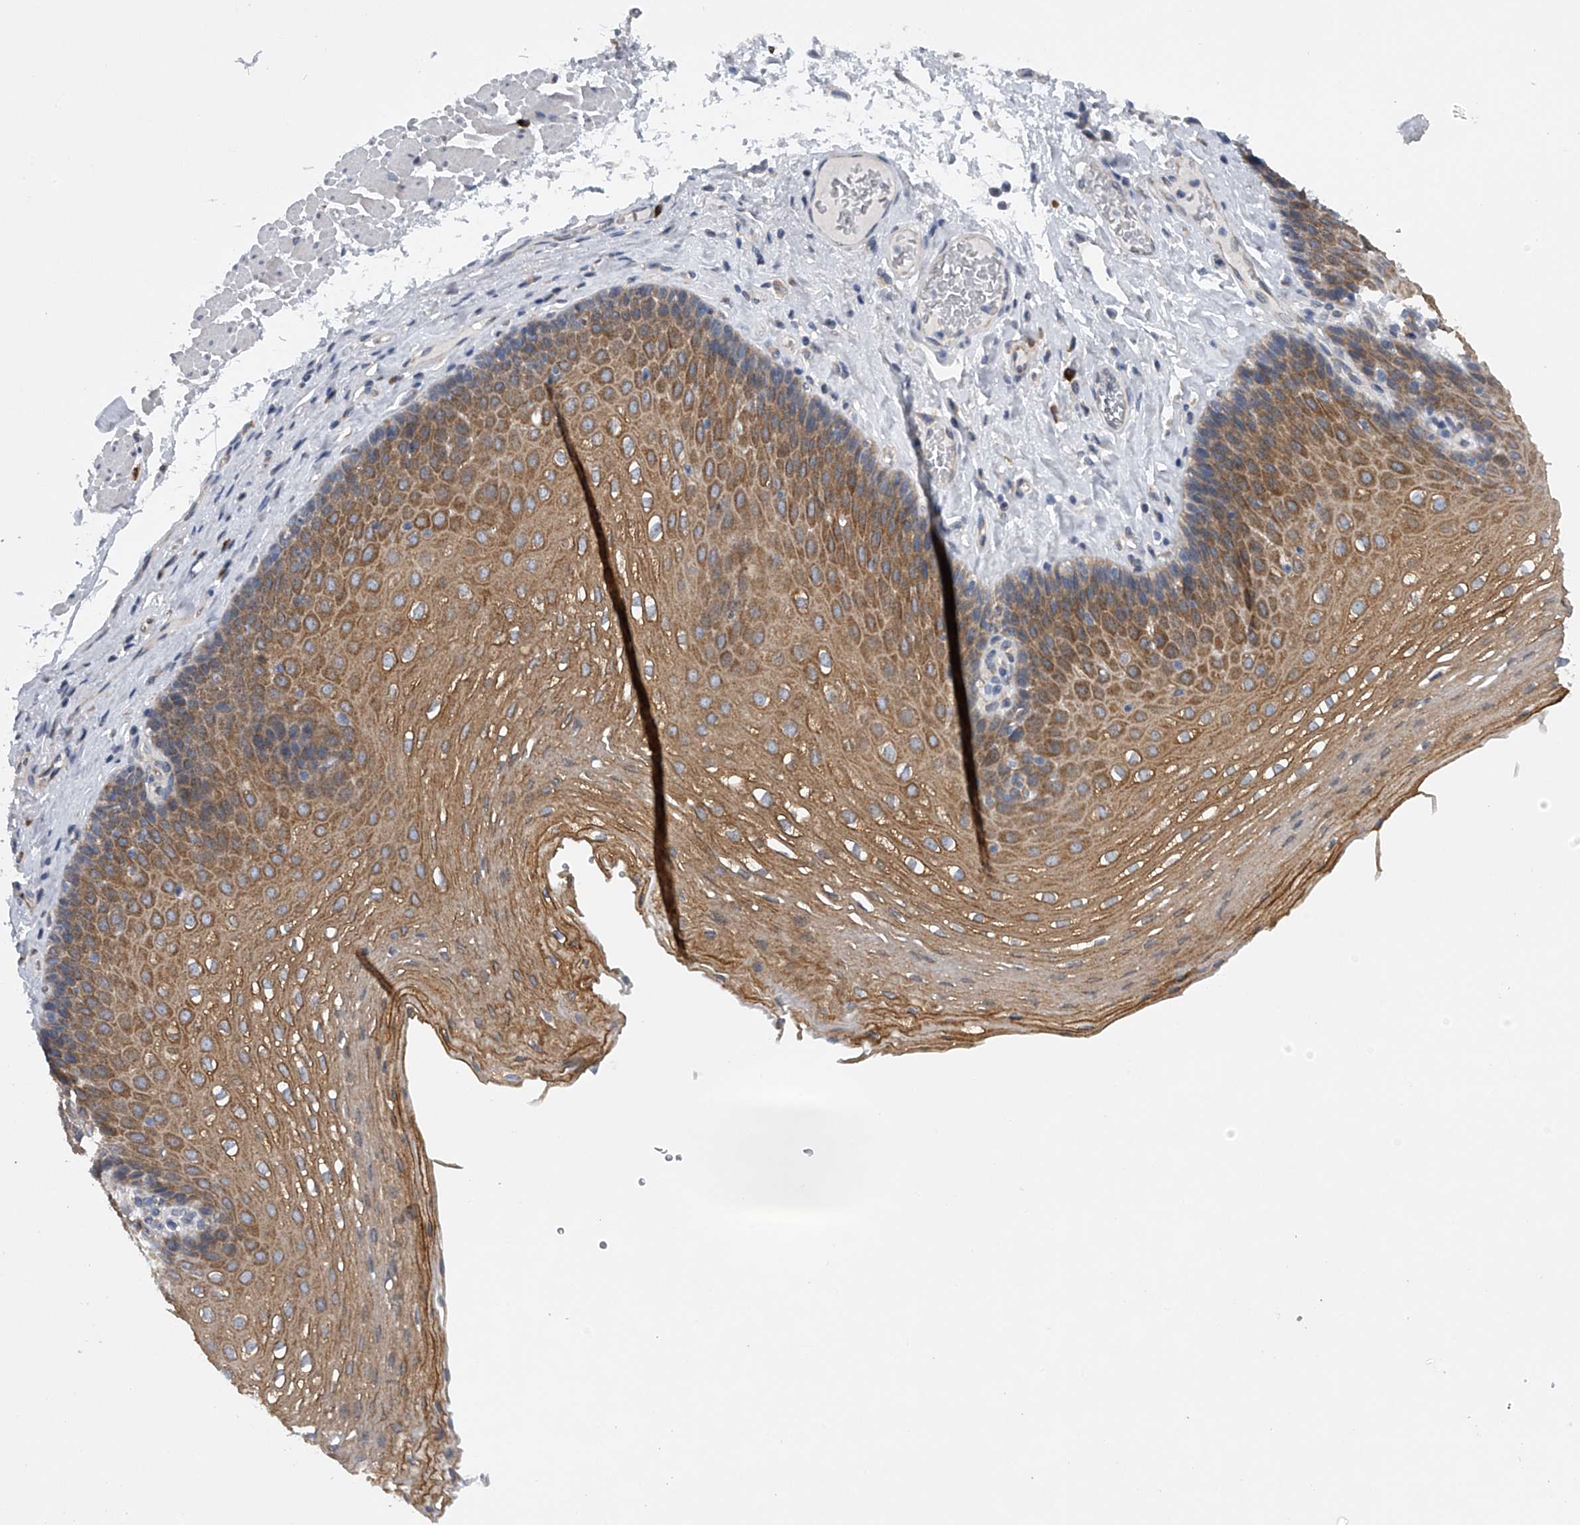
{"staining": {"intensity": "moderate", "quantity": ">75%", "location": "cytoplasmic/membranous"}, "tissue": "esophagus", "cell_type": "Squamous epithelial cells", "image_type": "normal", "snomed": [{"axis": "morphology", "description": "Normal tissue, NOS"}, {"axis": "topography", "description": "Esophagus"}], "caption": "This histopathology image shows immunohistochemistry staining of benign esophagus, with medium moderate cytoplasmic/membranous positivity in about >75% of squamous epithelial cells.", "gene": "RNF5", "patient": {"sex": "female", "age": 66}}